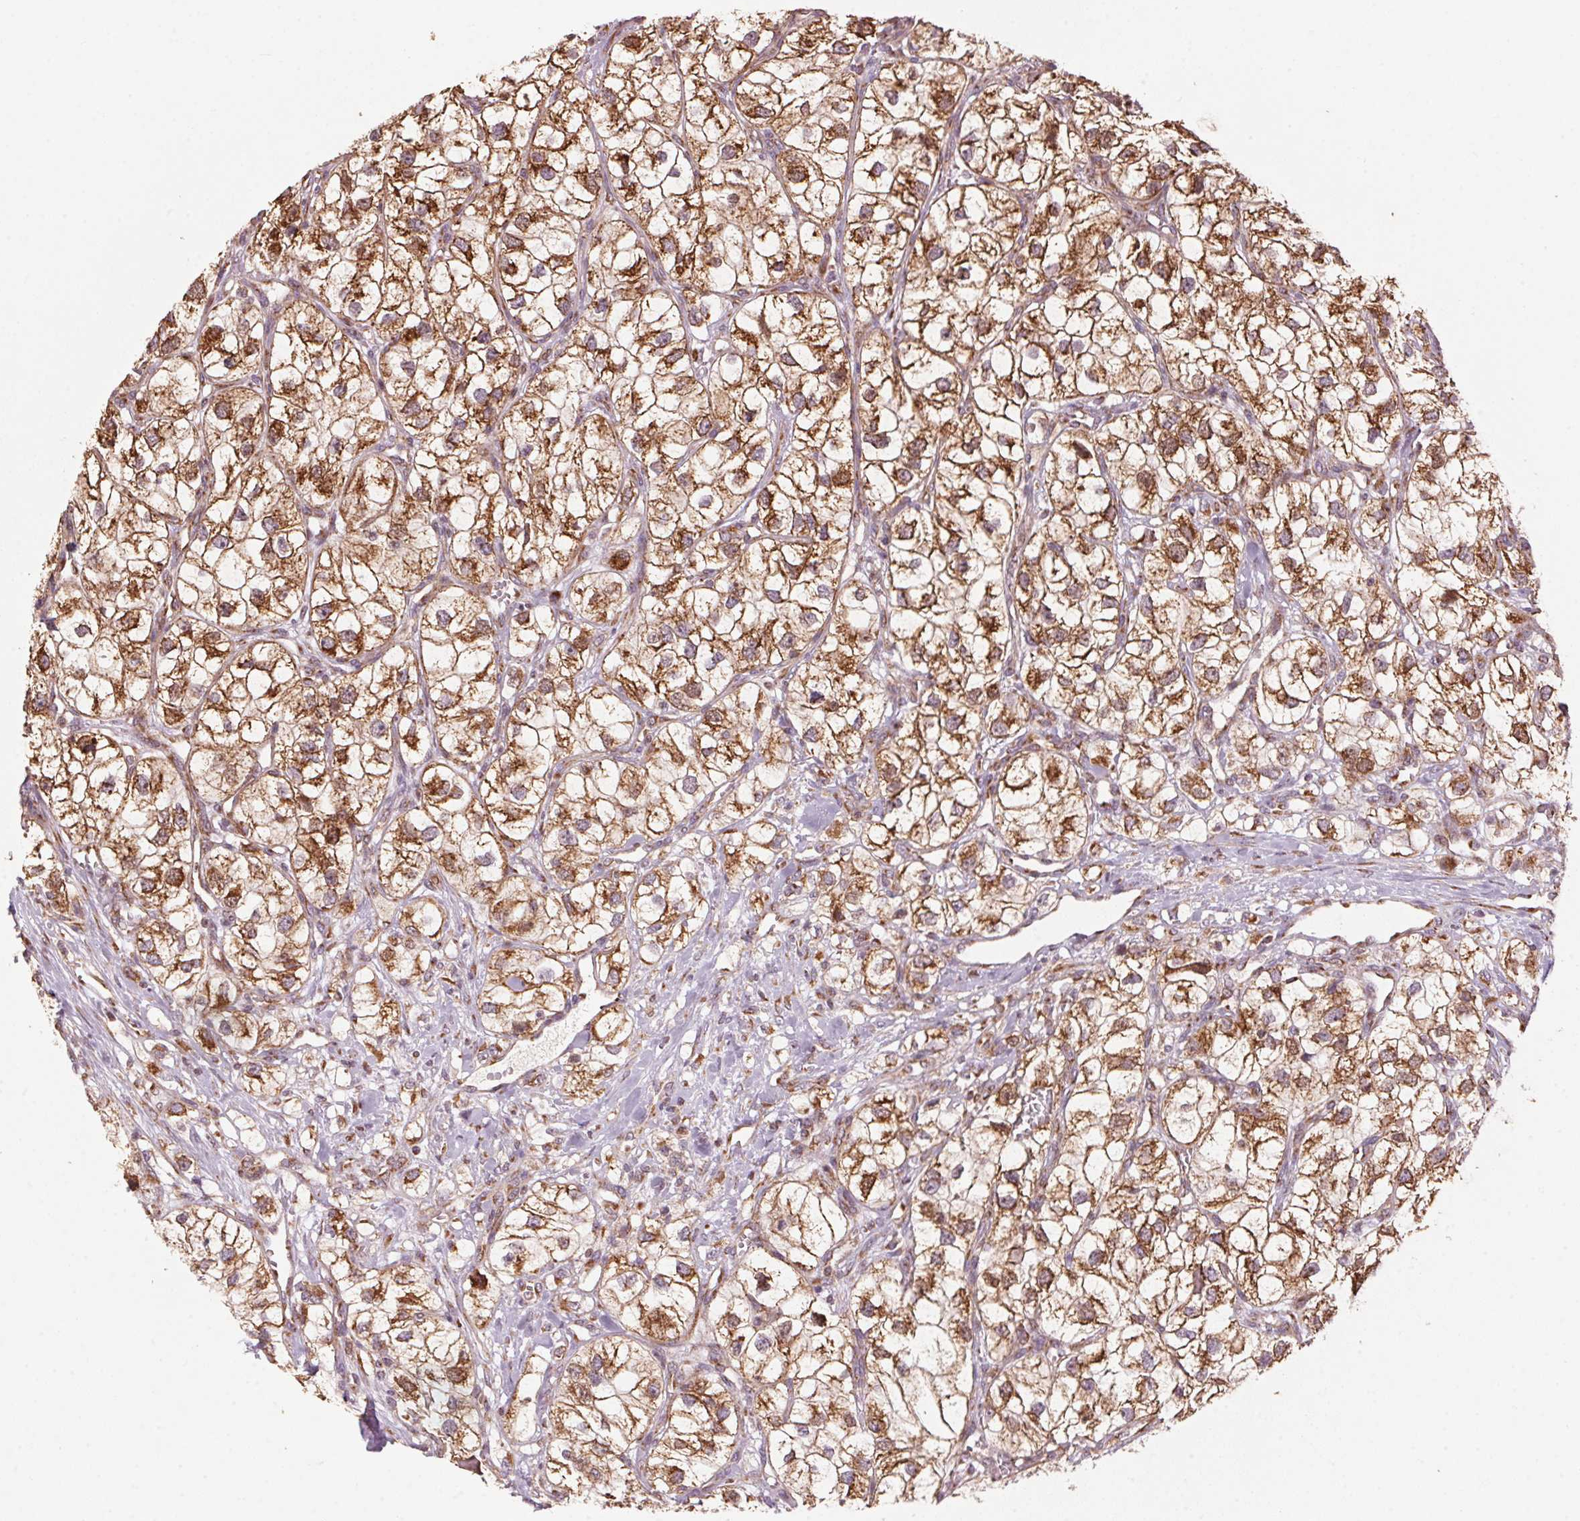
{"staining": {"intensity": "moderate", "quantity": ">75%", "location": "cytoplasmic/membranous"}, "tissue": "renal cancer", "cell_type": "Tumor cells", "image_type": "cancer", "snomed": [{"axis": "morphology", "description": "Adenocarcinoma, NOS"}, {"axis": "topography", "description": "Kidney"}], "caption": "Brown immunohistochemical staining in renal cancer (adenocarcinoma) displays moderate cytoplasmic/membranous expression in about >75% of tumor cells. (DAB IHC with brightfield microscopy, high magnification).", "gene": "TOMM70", "patient": {"sex": "male", "age": 59}}